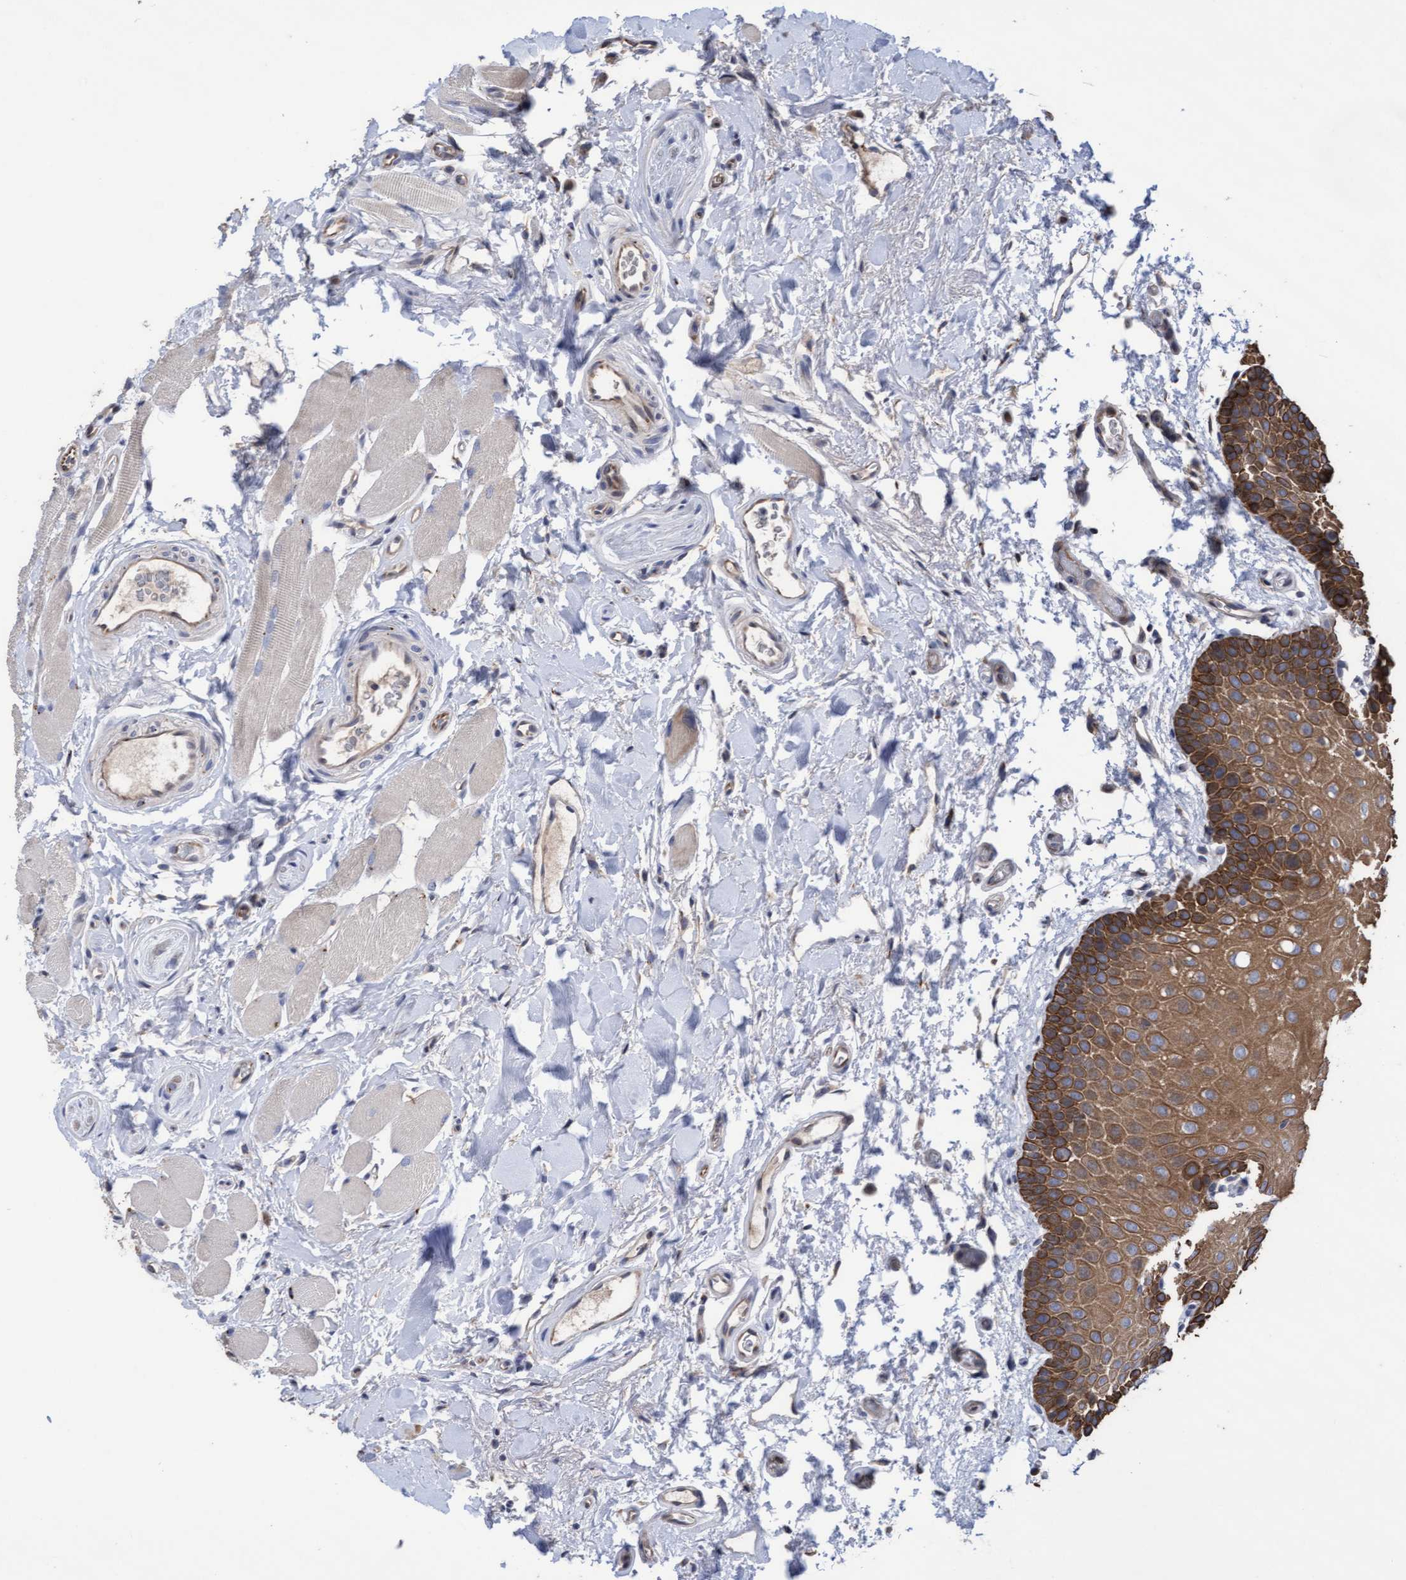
{"staining": {"intensity": "moderate", "quantity": ">75%", "location": "cytoplasmic/membranous"}, "tissue": "oral mucosa", "cell_type": "Squamous epithelial cells", "image_type": "normal", "snomed": [{"axis": "morphology", "description": "Normal tissue, NOS"}, {"axis": "topography", "description": "Oral tissue"}], "caption": "Immunohistochemical staining of unremarkable oral mucosa demonstrates medium levels of moderate cytoplasmic/membranous positivity in approximately >75% of squamous epithelial cells.", "gene": "KRT24", "patient": {"sex": "male", "age": 62}}